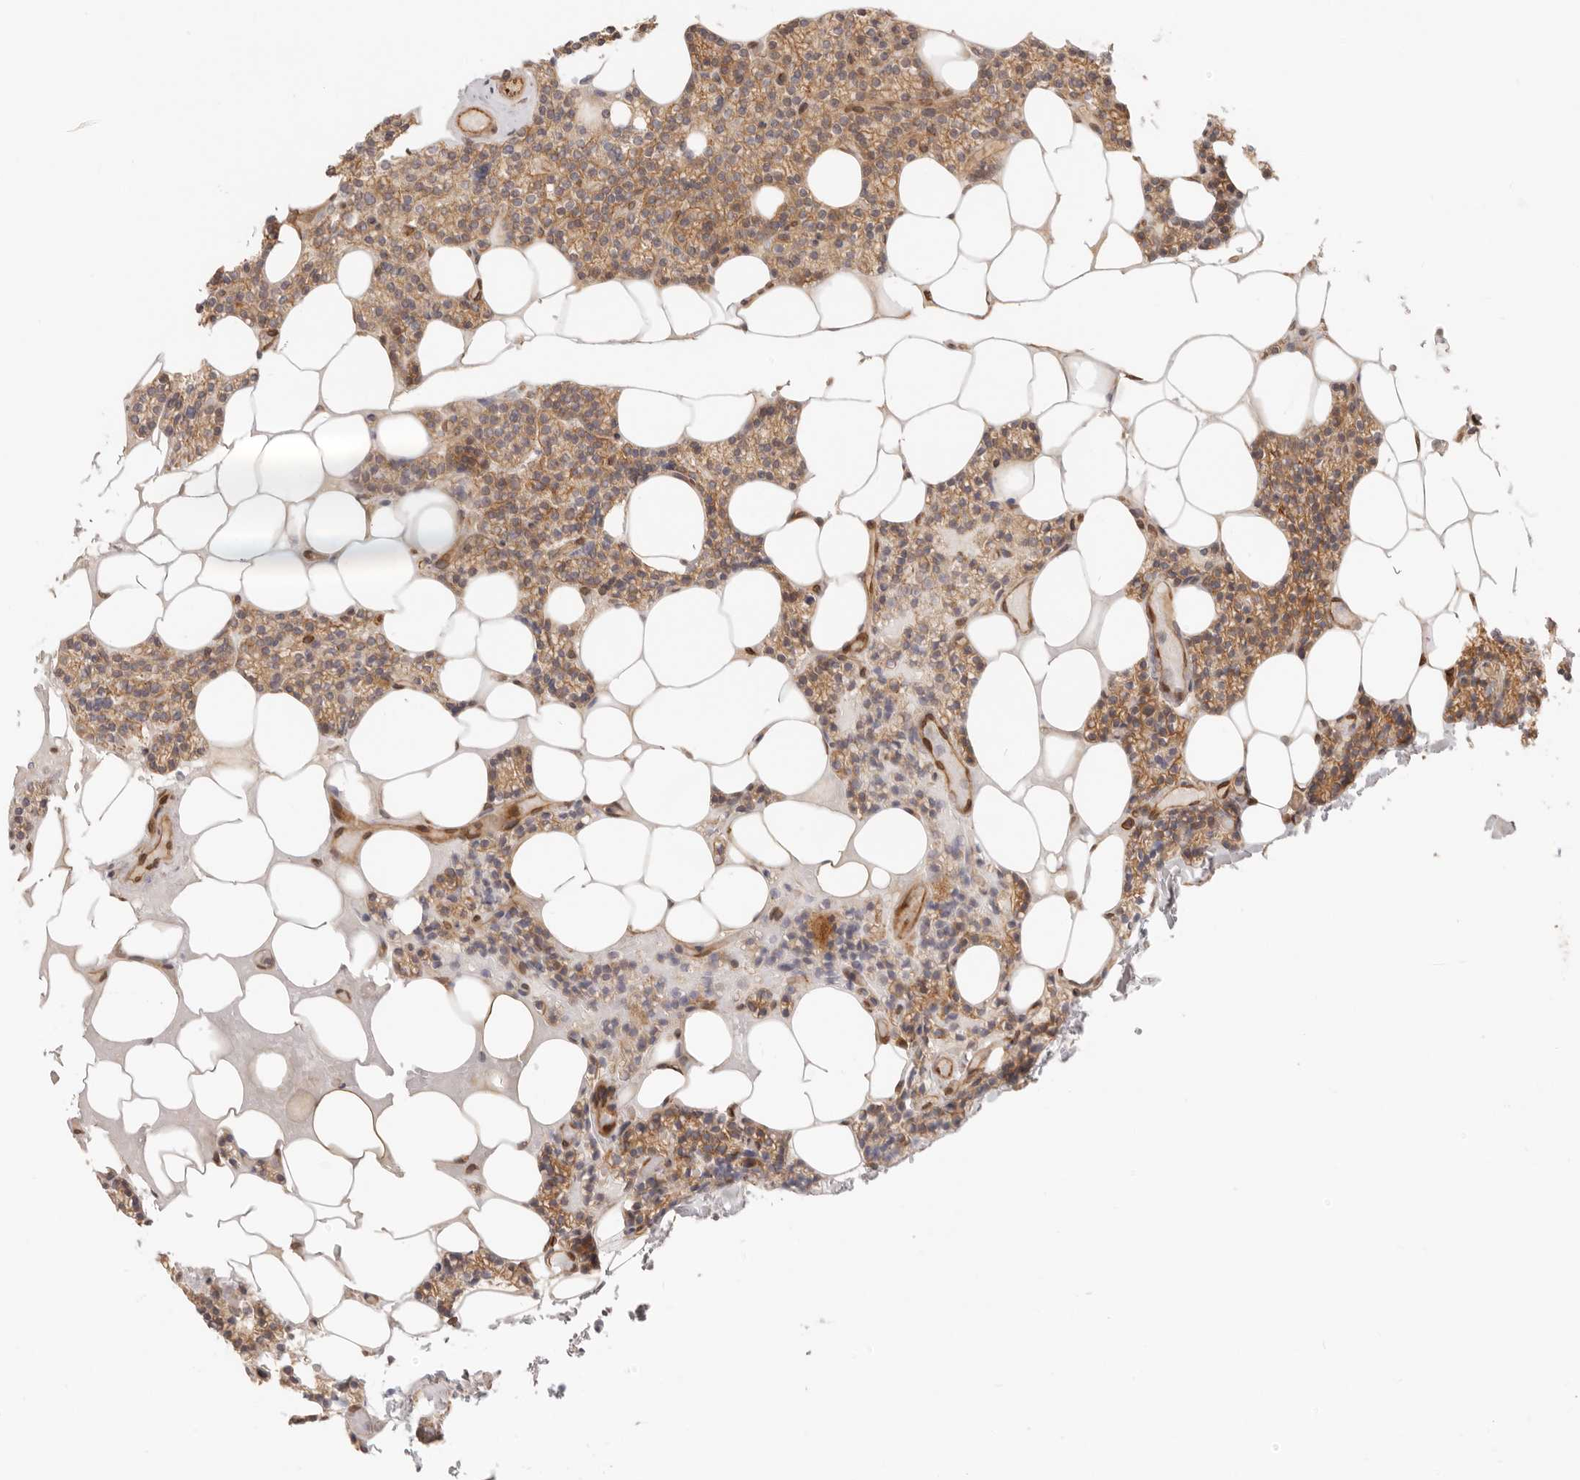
{"staining": {"intensity": "moderate", "quantity": ">75%", "location": "cytoplasmic/membranous"}, "tissue": "parathyroid gland", "cell_type": "Glandular cells", "image_type": "normal", "snomed": [{"axis": "morphology", "description": "Normal tissue, NOS"}, {"axis": "topography", "description": "Parathyroid gland"}], "caption": "Benign parathyroid gland demonstrates moderate cytoplasmic/membranous expression in about >75% of glandular cells, visualized by immunohistochemistry.", "gene": "UFSP1", "patient": {"sex": "male", "age": 75}}